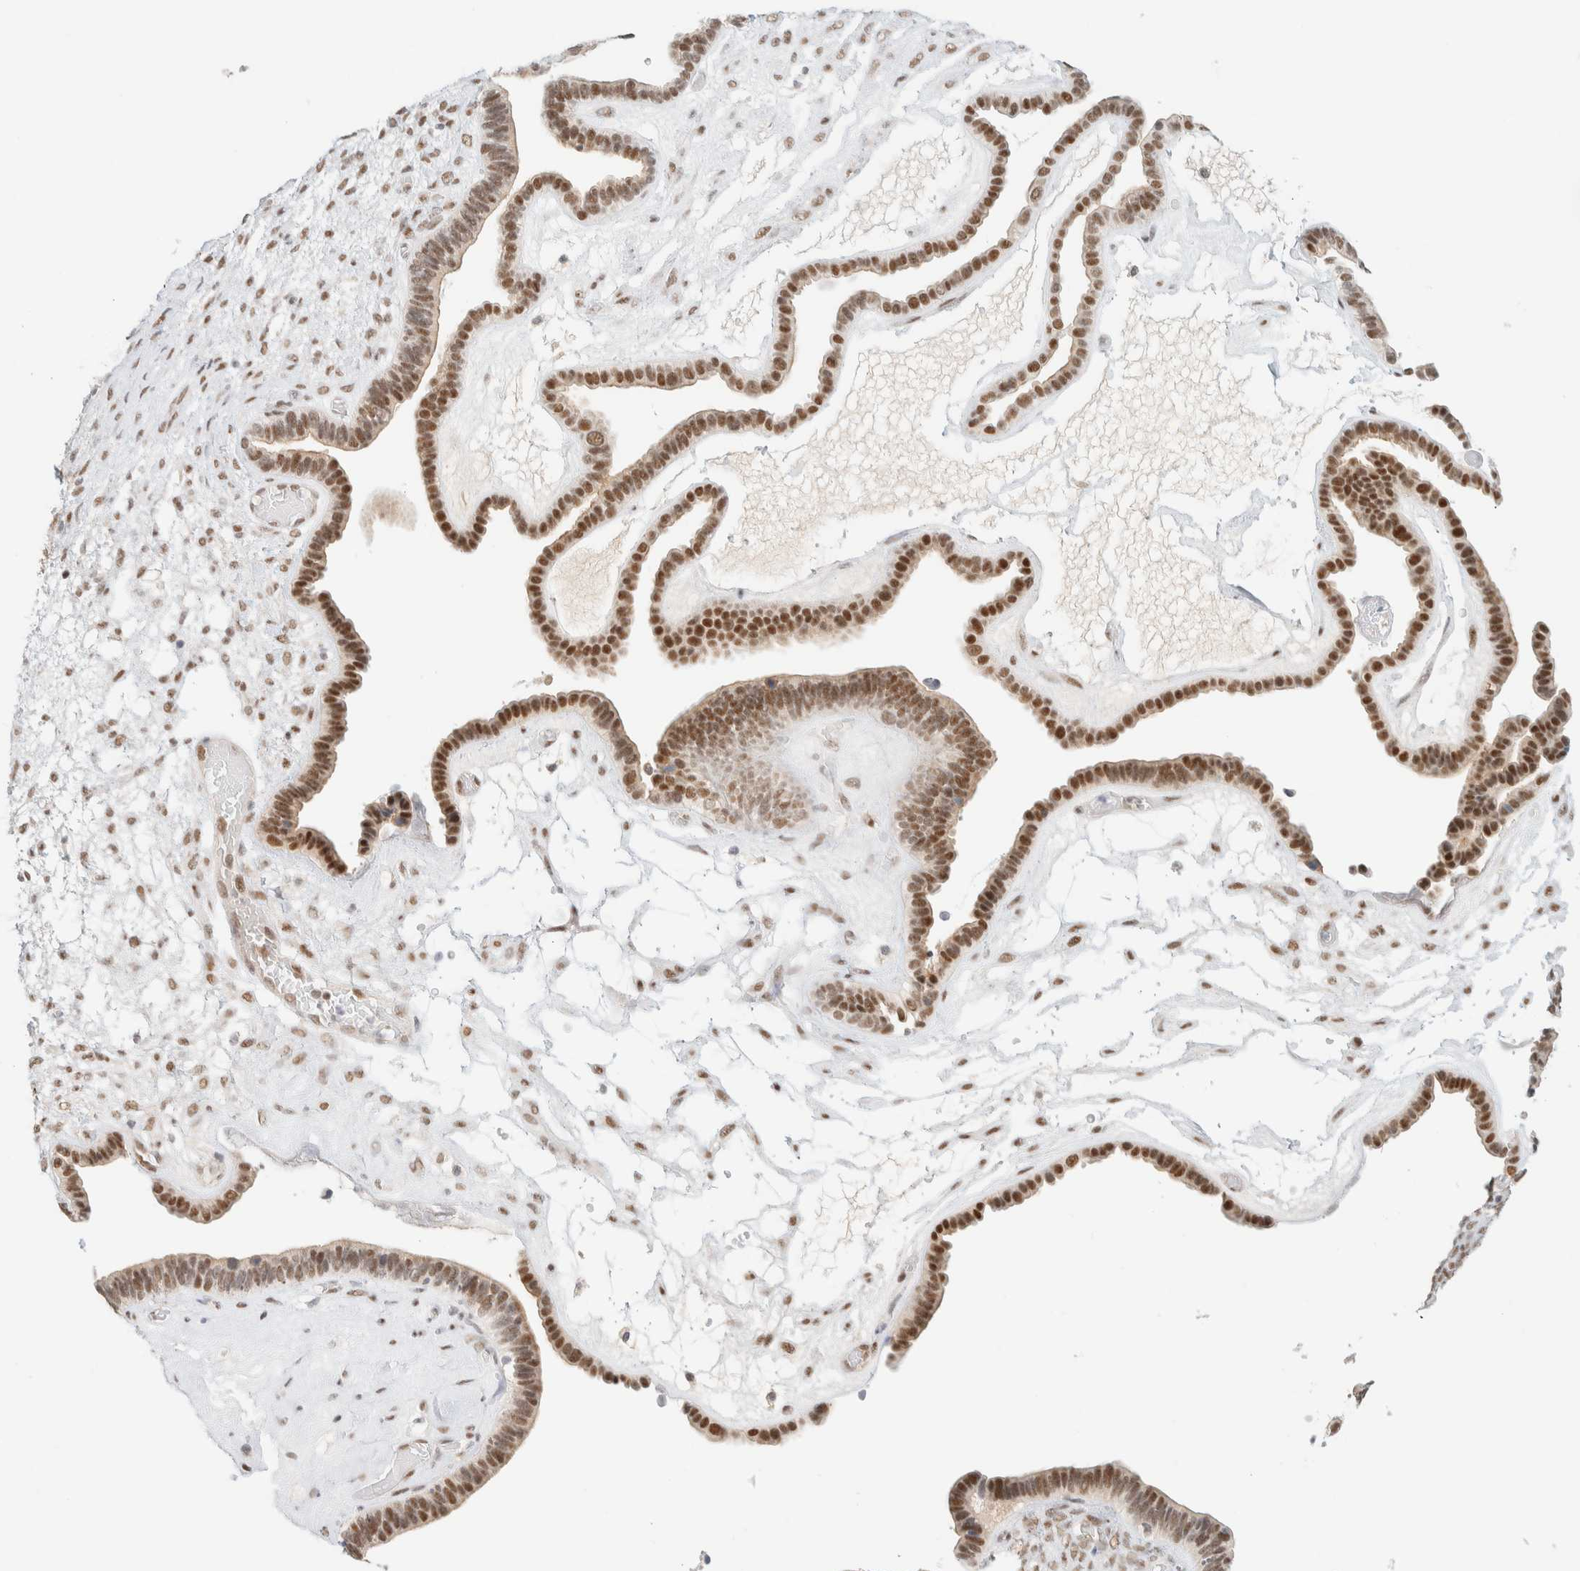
{"staining": {"intensity": "strong", "quantity": ">75%", "location": "nuclear"}, "tissue": "ovarian cancer", "cell_type": "Tumor cells", "image_type": "cancer", "snomed": [{"axis": "morphology", "description": "Cystadenocarcinoma, serous, NOS"}, {"axis": "topography", "description": "Ovary"}], "caption": "Ovarian serous cystadenocarcinoma tissue reveals strong nuclear staining in approximately >75% of tumor cells, visualized by immunohistochemistry. (DAB (3,3'-diaminobenzidine) IHC, brown staining for protein, blue staining for nuclei).", "gene": "PYGO2", "patient": {"sex": "female", "age": 56}}